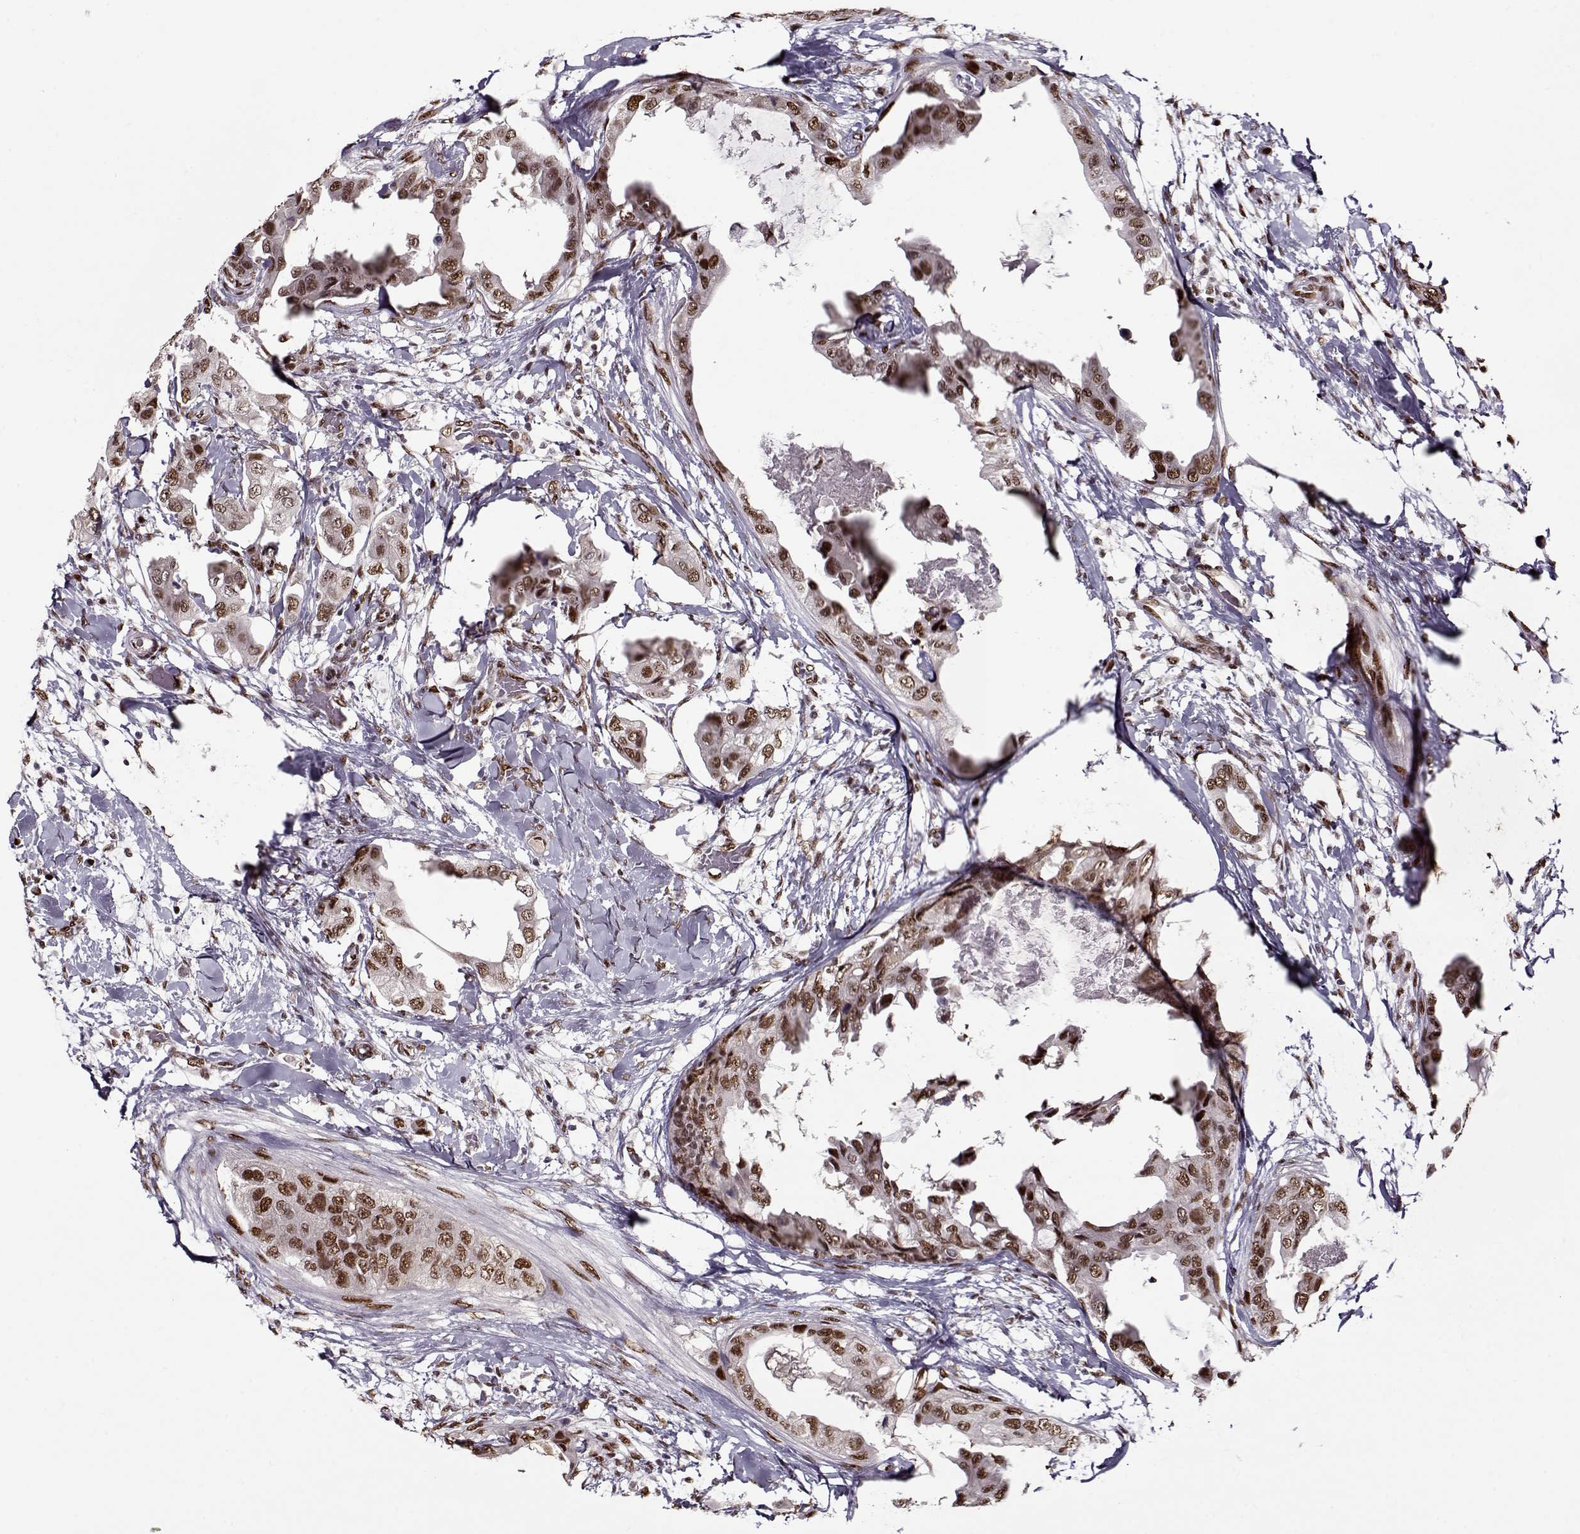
{"staining": {"intensity": "moderate", "quantity": ">75%", "location": "nuclear"}, "tissue": "breast cancer", "cell_type": "Tumor cells", "image_type": "cancer", "snomed": [{"axis": "morphology", "description": "Normal tissue, NOS"}, {"axis": "morphology", "description": "Duct carcinoma"}, {"axis": "topography", "description": "Breast"}], "caption": "This micrograph displays immunohistochemistry staining of breast cancer, with medium moderate nuclear positivity in about >75% of tumor cells.", "gene": "PRMT8", "patient": {"sex": "female", "age": 40}}